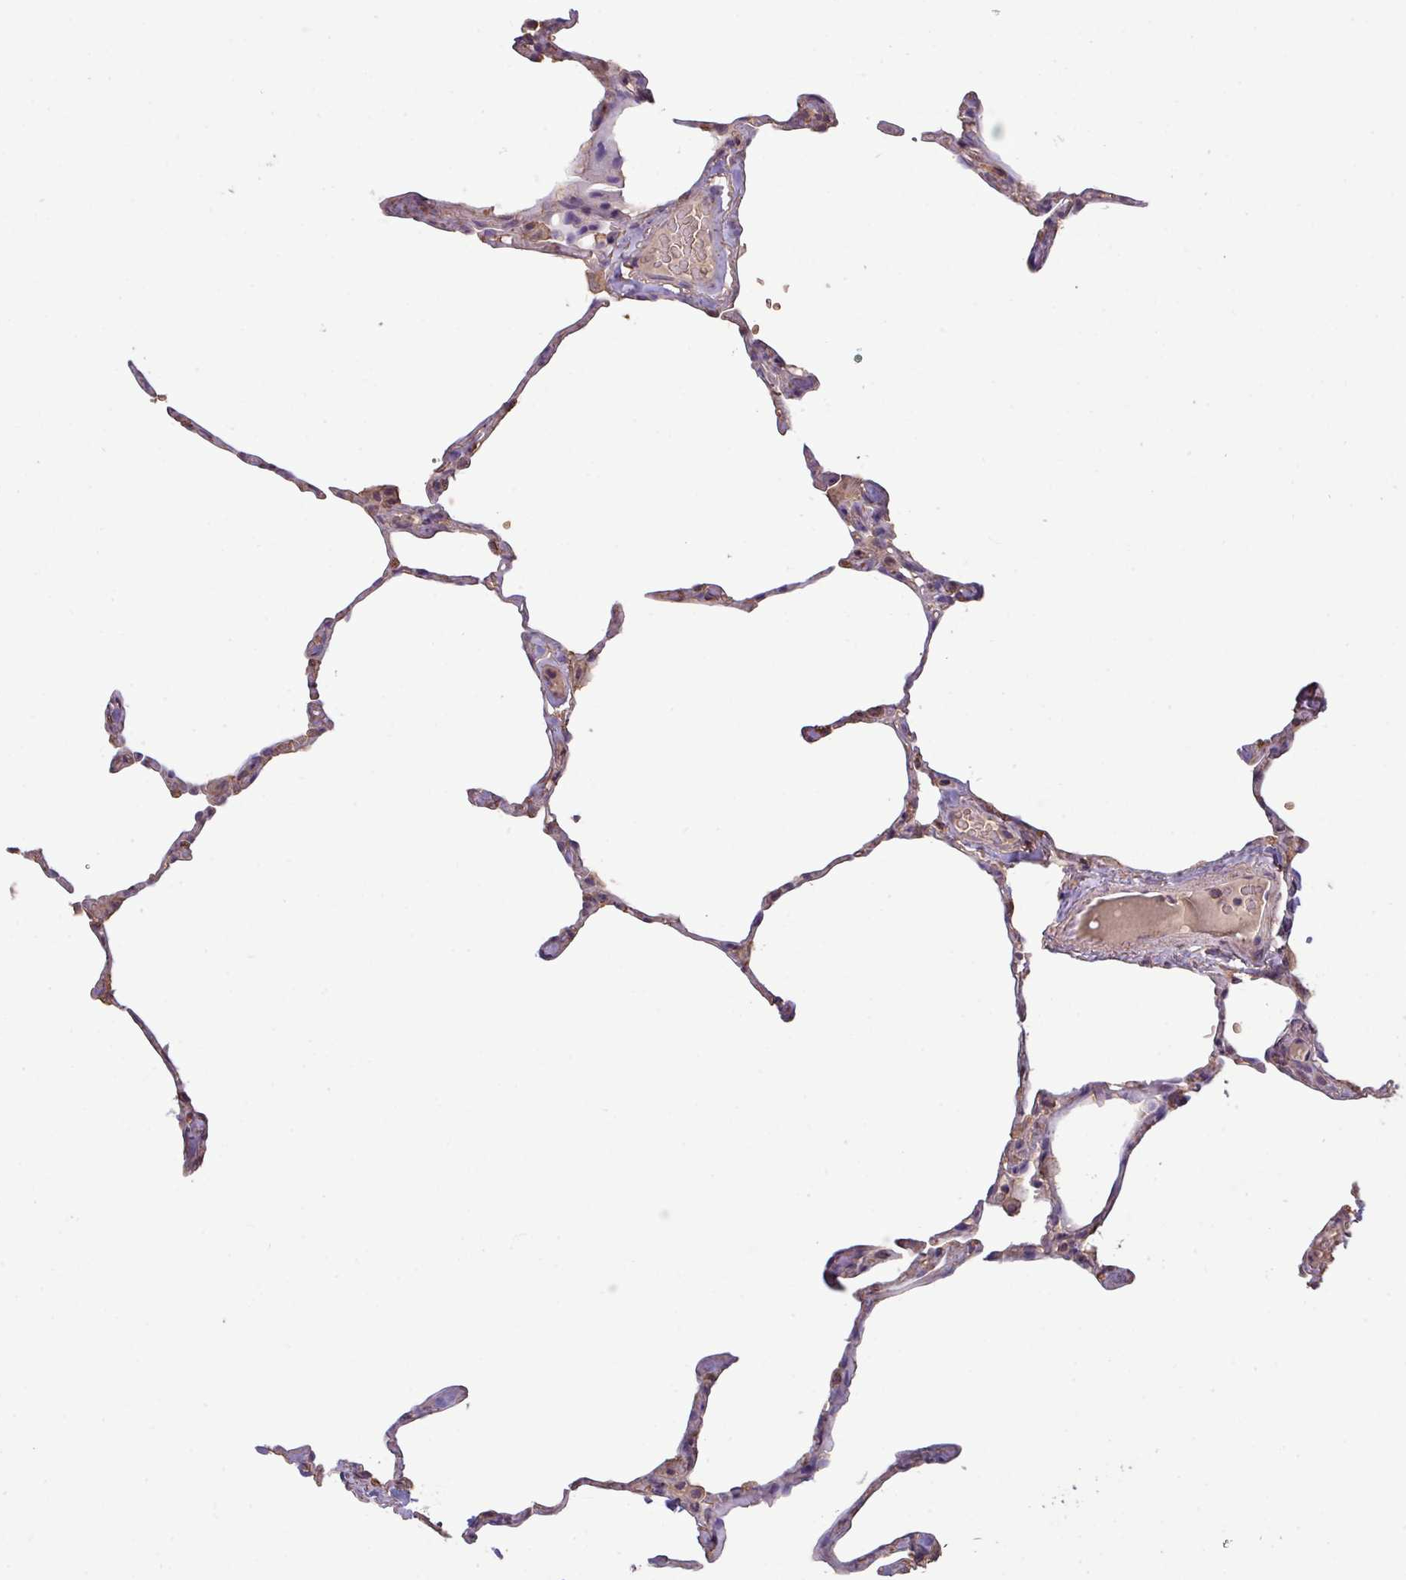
{"staining": {"intensity": "moderate", "quantity": "25%-75%", "location": "cytoplasmic/membranous"}, "tissue": "lung", "cell_type": "Alveolar cells", "image_type": "normal", "snomed": [{"axis": "morphology", "description": "Normal tissue, NOS"}, {"axis": "topography", "description": "Lung"}], "caption": "Moderate cytoplasmic/membranous staining is appreciated in approximately 25%-75% of alveolar cells in benign lung. The staining is performed using DAB brown chromogen to label protein expression. The nuclei are counter-stained blue using hematoxylin.", "gene": "CAMK2A", "patient": {"sex": "male", "age": 65}}